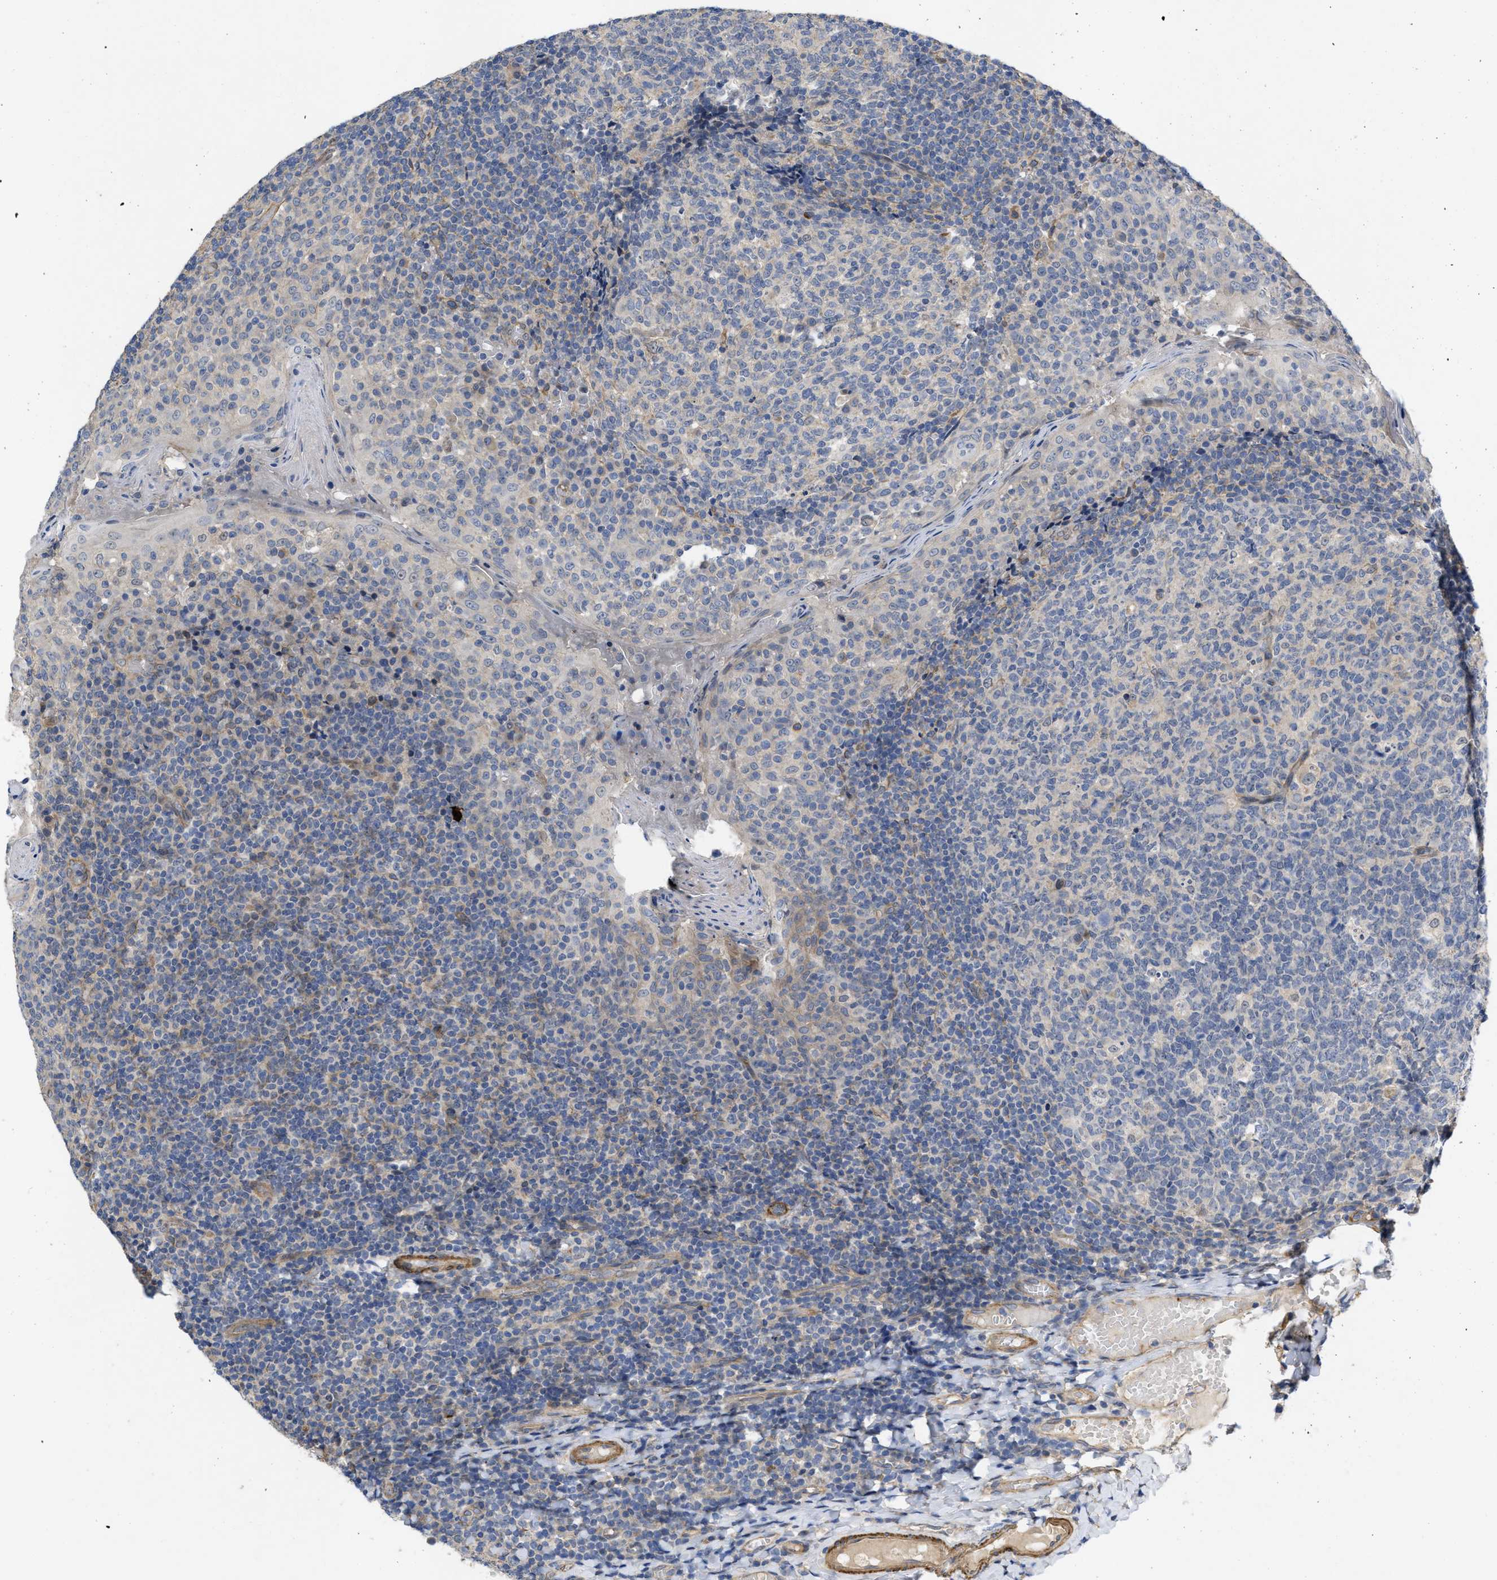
{"staining": {"intensity": "negative", "quantity": "none", "location": "none"}, "tissue": "tonsil", "cell_type": "Germinal center cells", "image_type": "normal", "snomed": [{"axis": "morphology", "description": "Normal tissue, NOS"}, {"axis": "topography", "description": "Tonsil"}], "caption": "Immunohistochemistry image of normal tonsil stained for a protein (brown), which reveals no expression in germinal center cells.", "gene": "ARHGEF26", "patient": {"sex": "female", "age": 19}}